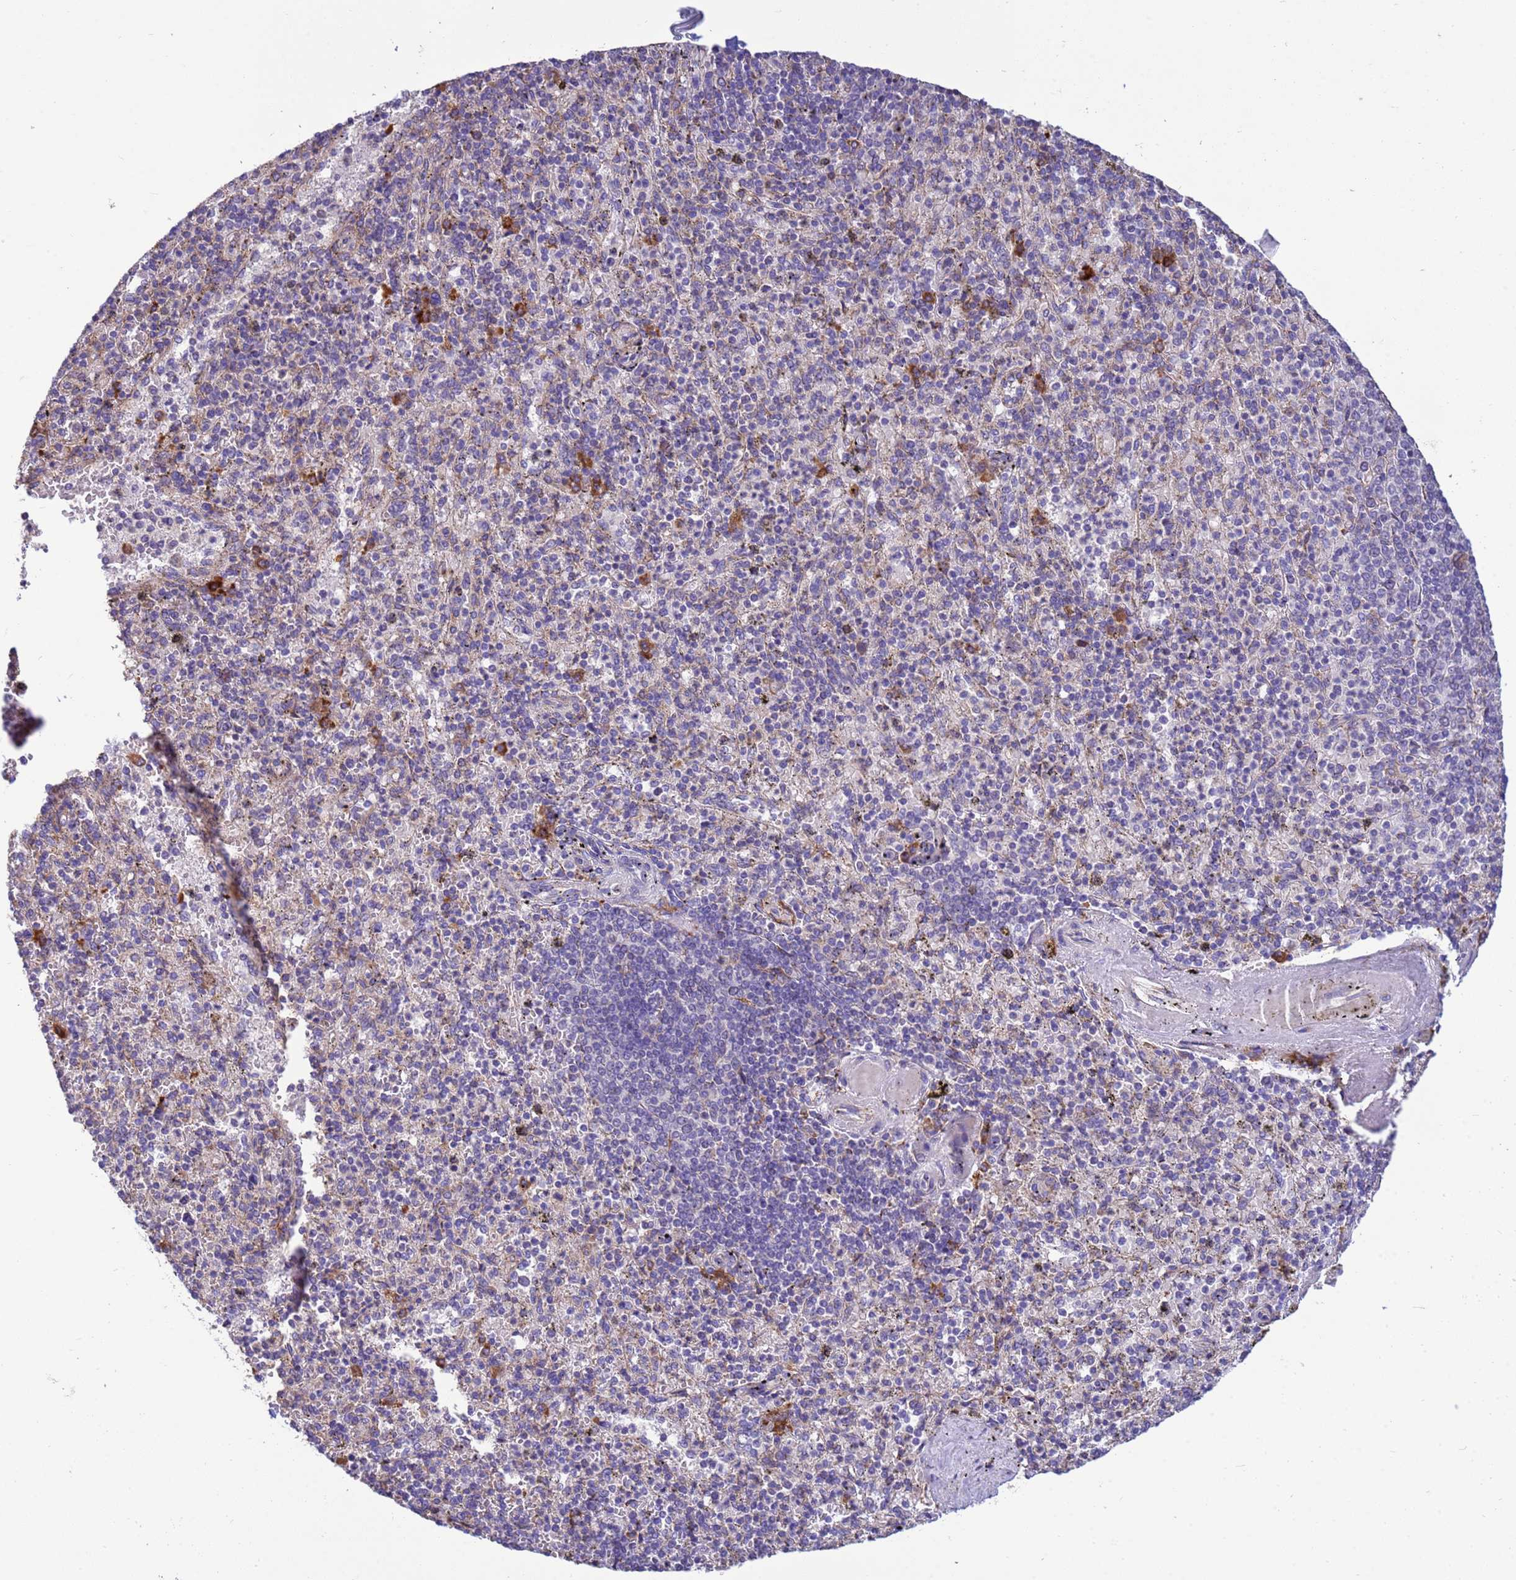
{"staining": {"intensity": "strong", "quantity": "<25%", "location": "cytoplasmic/membranous"}, "tissue": "spleen", "cell_type": "Cells in red pulp", "image_type": "normal", "snomed": [{"axis": "morphology", "description": "Normal tissue, NOS"}, {"axis": "topography", "description": "Spleen"}], "caption": "Protein analysis of benign spleen reveals strong cytoplasmic/membranous positivity in approximately <25% of cells in red pulp. The staining is performed using DAB brown chromogen to label protein expression. The nuclei are counter-stained blue using hematoxylin.", "gene": "THAP5", "patient": {"sex": "male", "age": 82}}